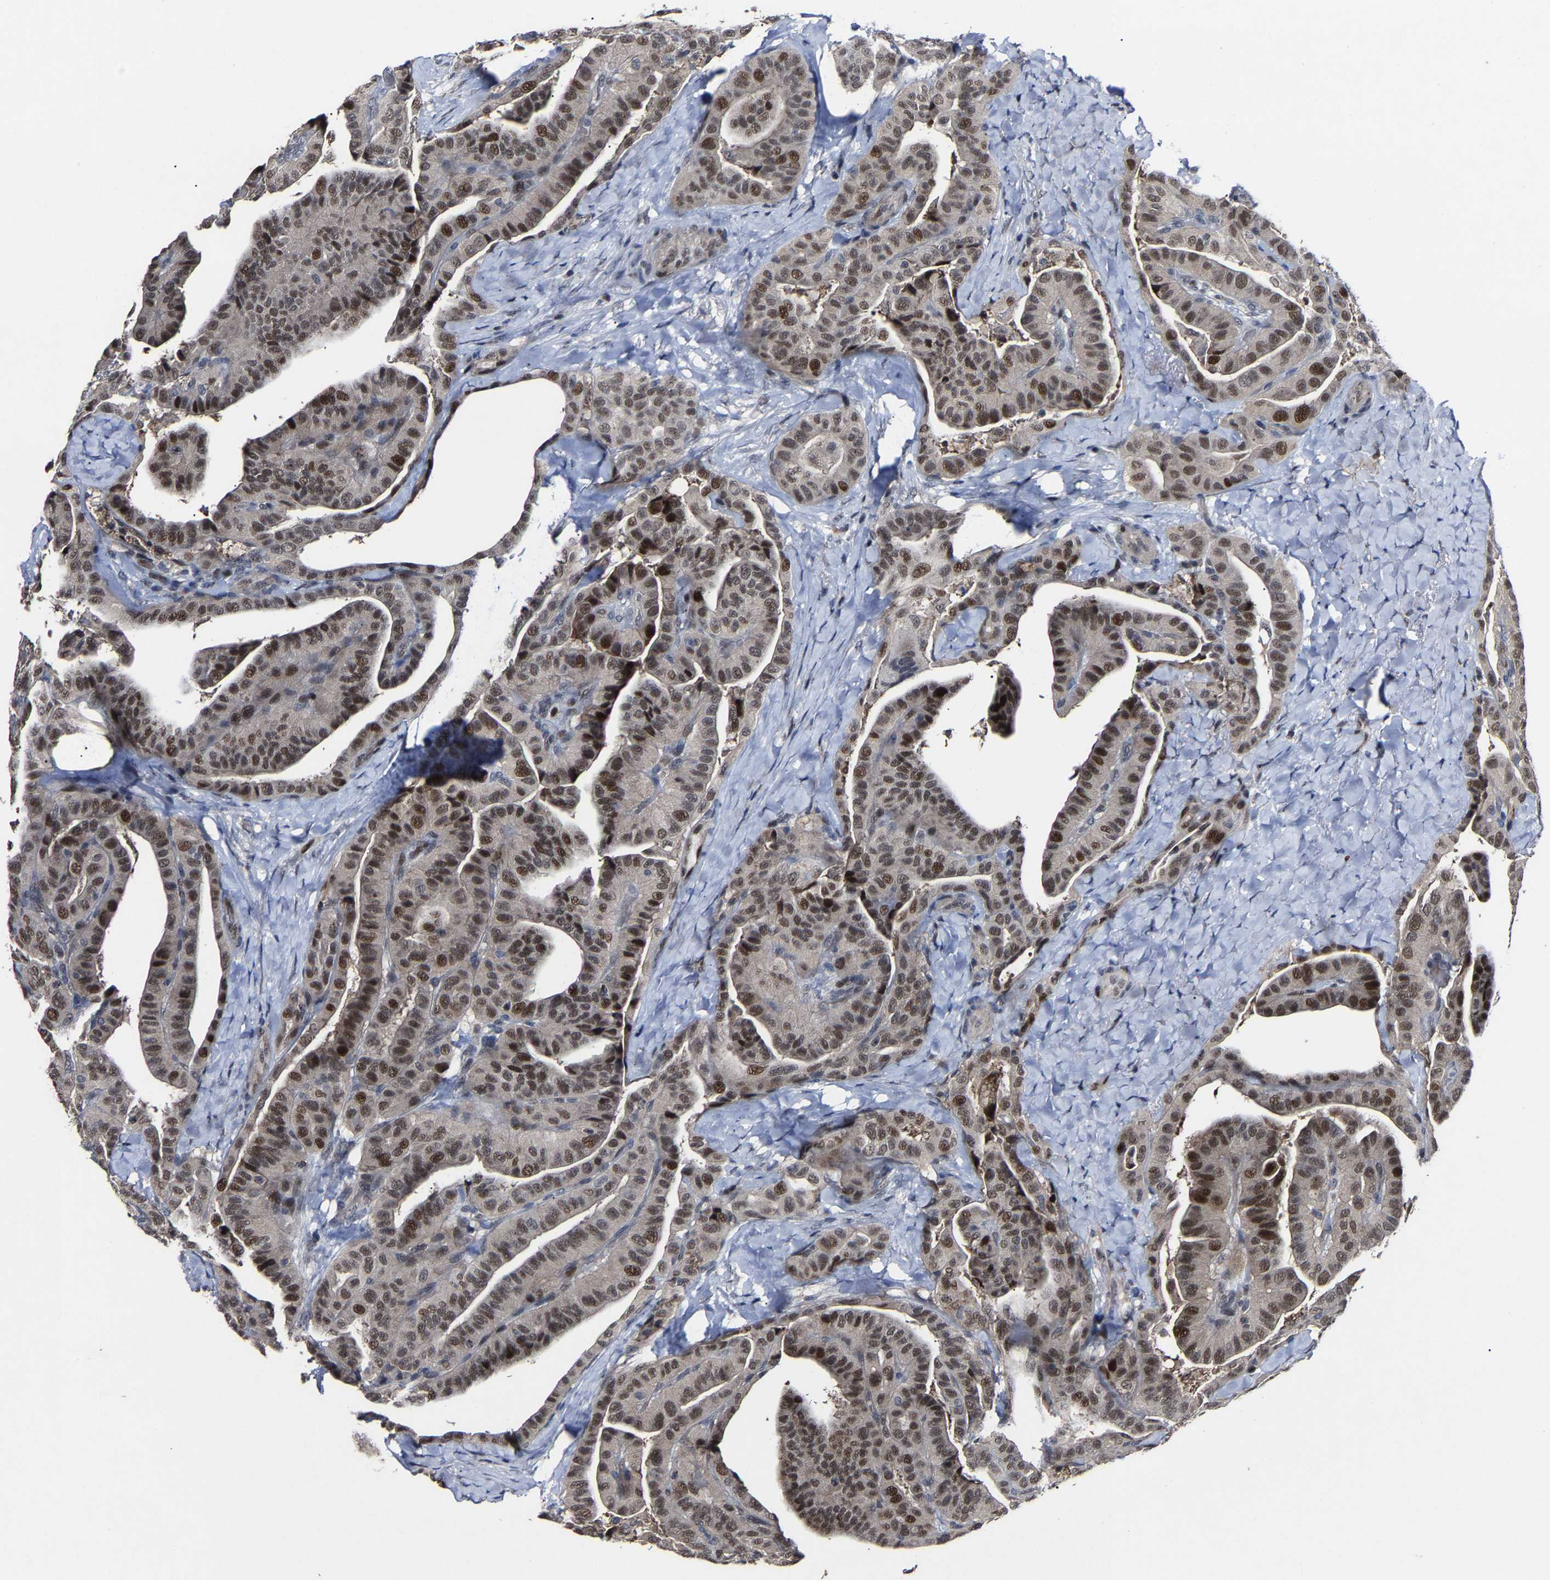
{"staining": {"intensity": "moderate", "quantity": ">75%", "location": "nuclear"}, "tissue": "thyroid cancer", "cell_type": "Tumor cells", "image_type": "cancer", "snomed": [{"axis": "morphology", "description": "Papillary adenocarcinoma, NOS"}, {"axis": "topography", "description": "Thyroid gland"}], "caption": "Immunohistochemical staining of papillary adenocarcinoma (thyroid) reveals medium levels of moderate nuclear protein positivity in approximately >75% of tumor cells.", "gene": "LSM8", "patient": {"sex": "male", "age": 77}}